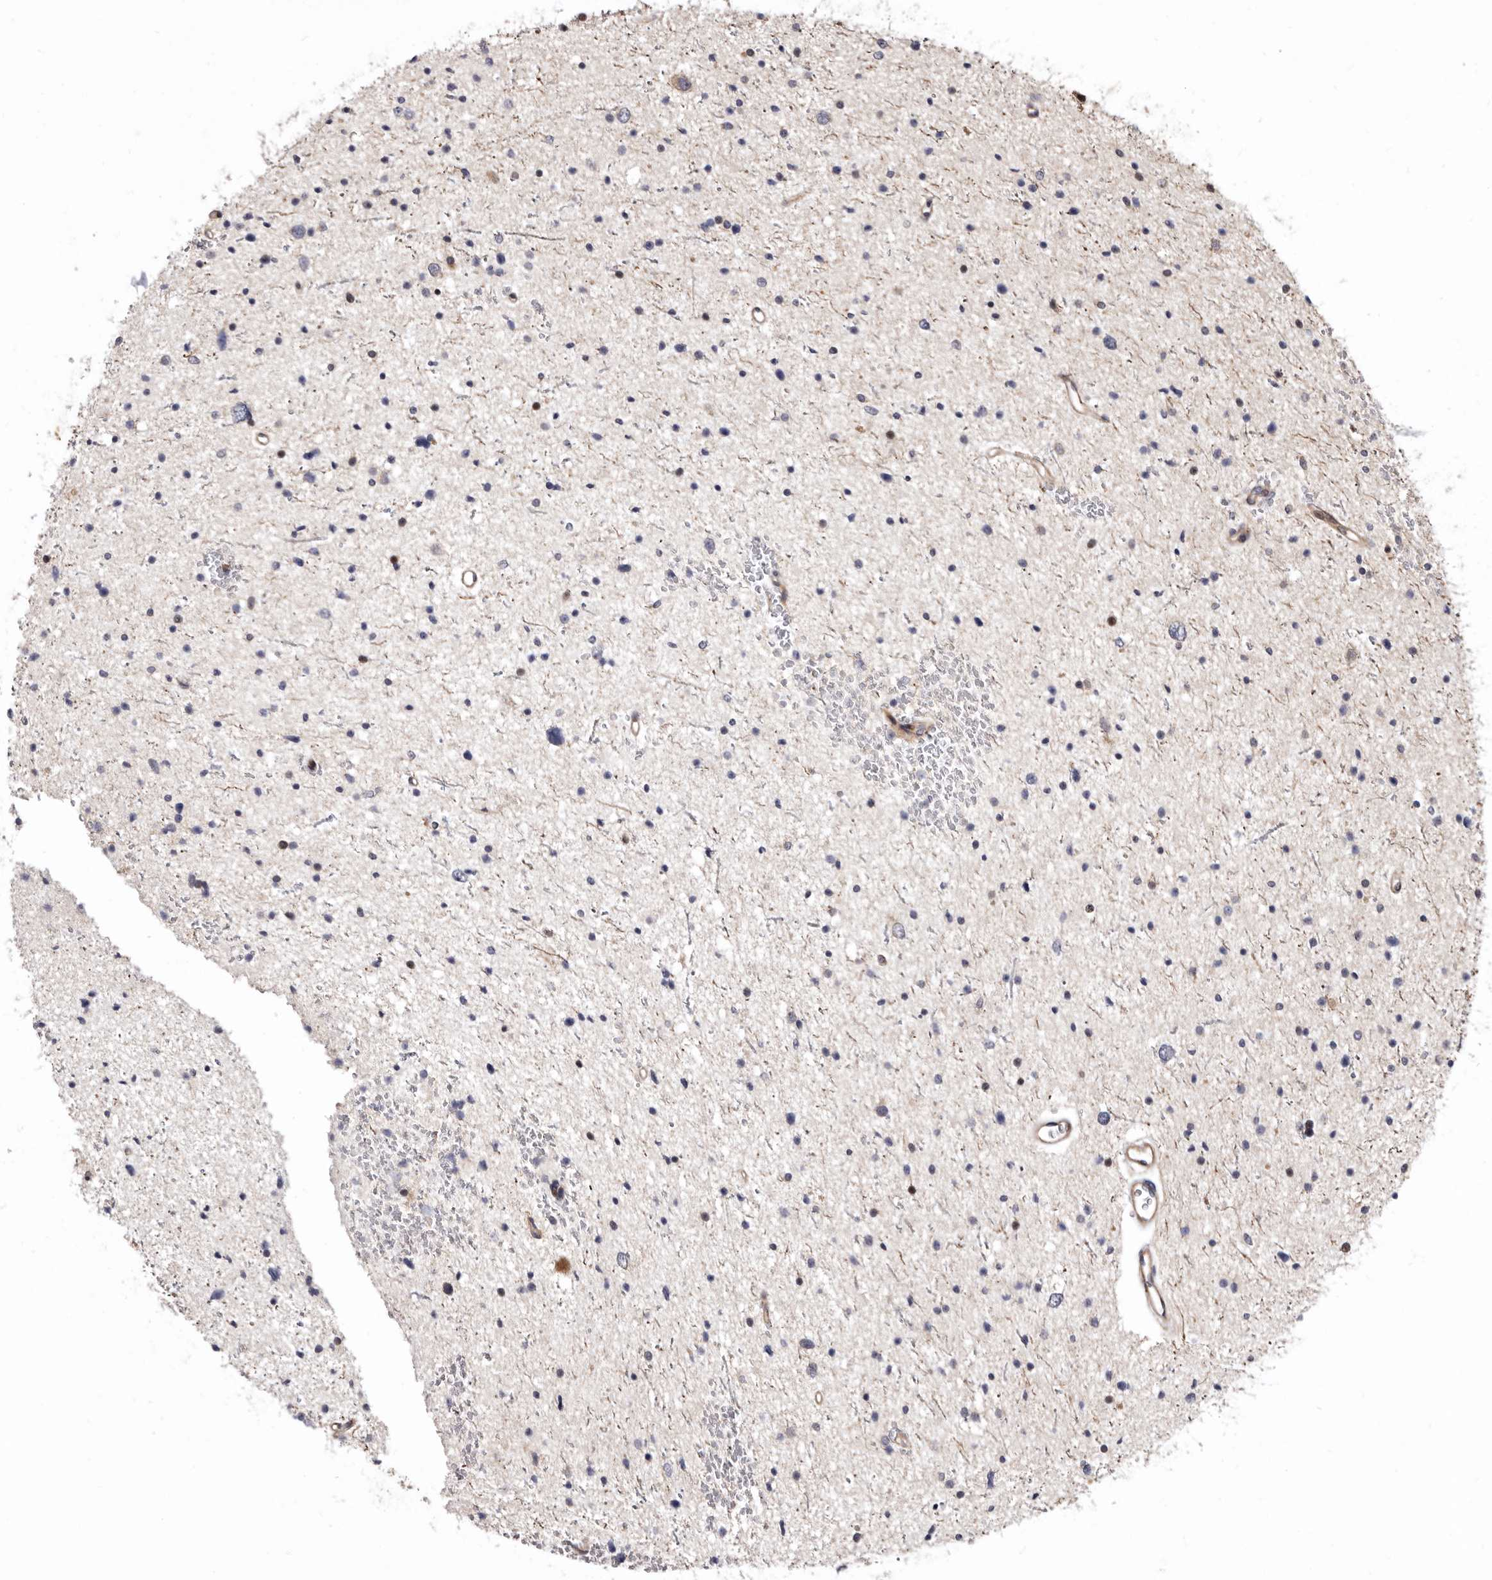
{"staining": {"intensity": "negative", "quantity": "none", "location": "none"}, "tissue": "glioma", "cell_type": "Tumor cells", "image_type": "cancer", "snomed": [{"axis": "morphology", "description": "Glioma, malignant, Low grade"}, {"axis": "topography", "description": "Brain"}], "caption": "Photomicrograph shows no protein staining in tumor cells of malignant glioma (low-grade) tissue. (Brightfield microscopy of DAB immunohistochemistry at high magnification).", "gene": "WEE2", "patient": {"sex": "female", "age": 37}}